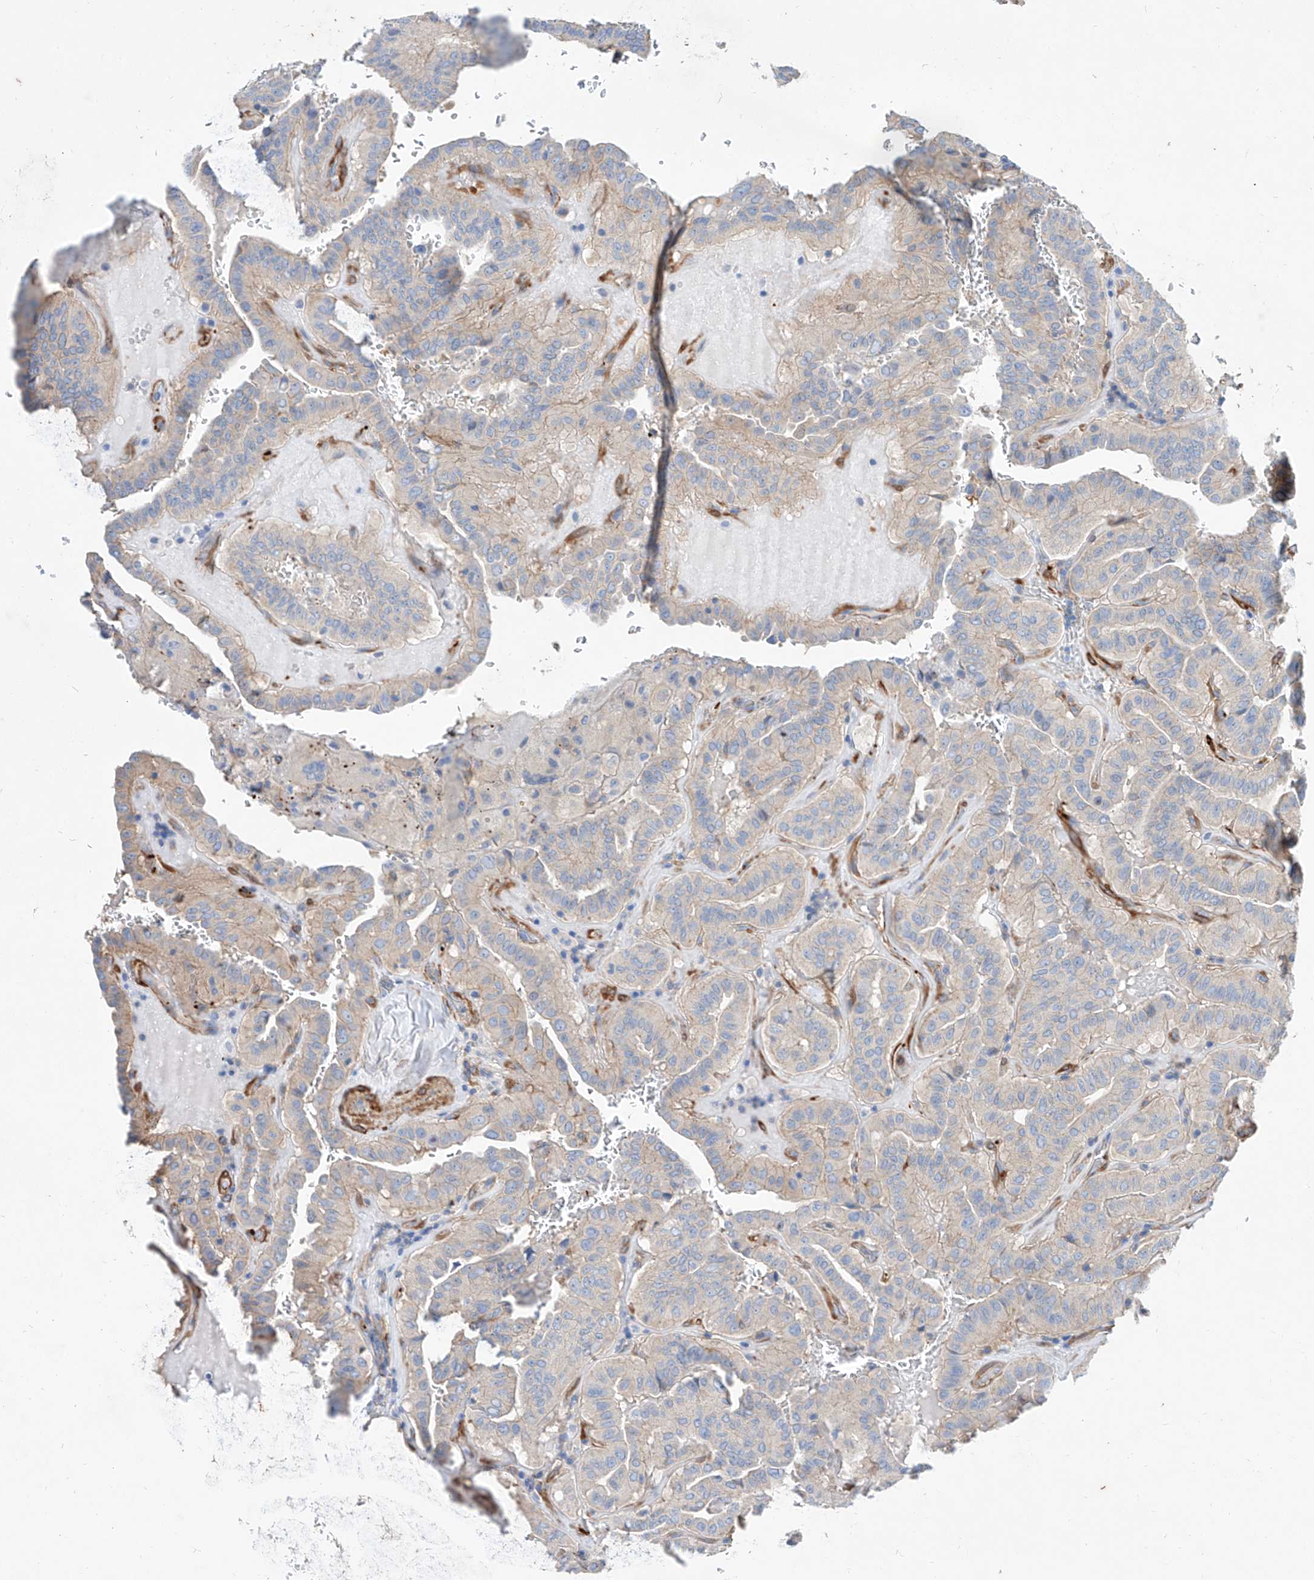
{"staining": {"intensity": "negative", "quantity": "none", "location": "none"}, "tissue": "thyroid cancer", "cell_type": "Tumor cells", "image_type": "cancer", "snomed": [{"axis": "morphology", "description": "Papillary adenocarcinoma, NOS"}, {"axis": "topography", "description": "Thyroid gland"}], "caption": "The image reveals no staining of tumor cells in thyroid papillary adenocarcinoma. (DAB IHC with hematoxylin counter stain).", "gene": "TAS2R60", "patient": {"sex": "male", "age": 77}}